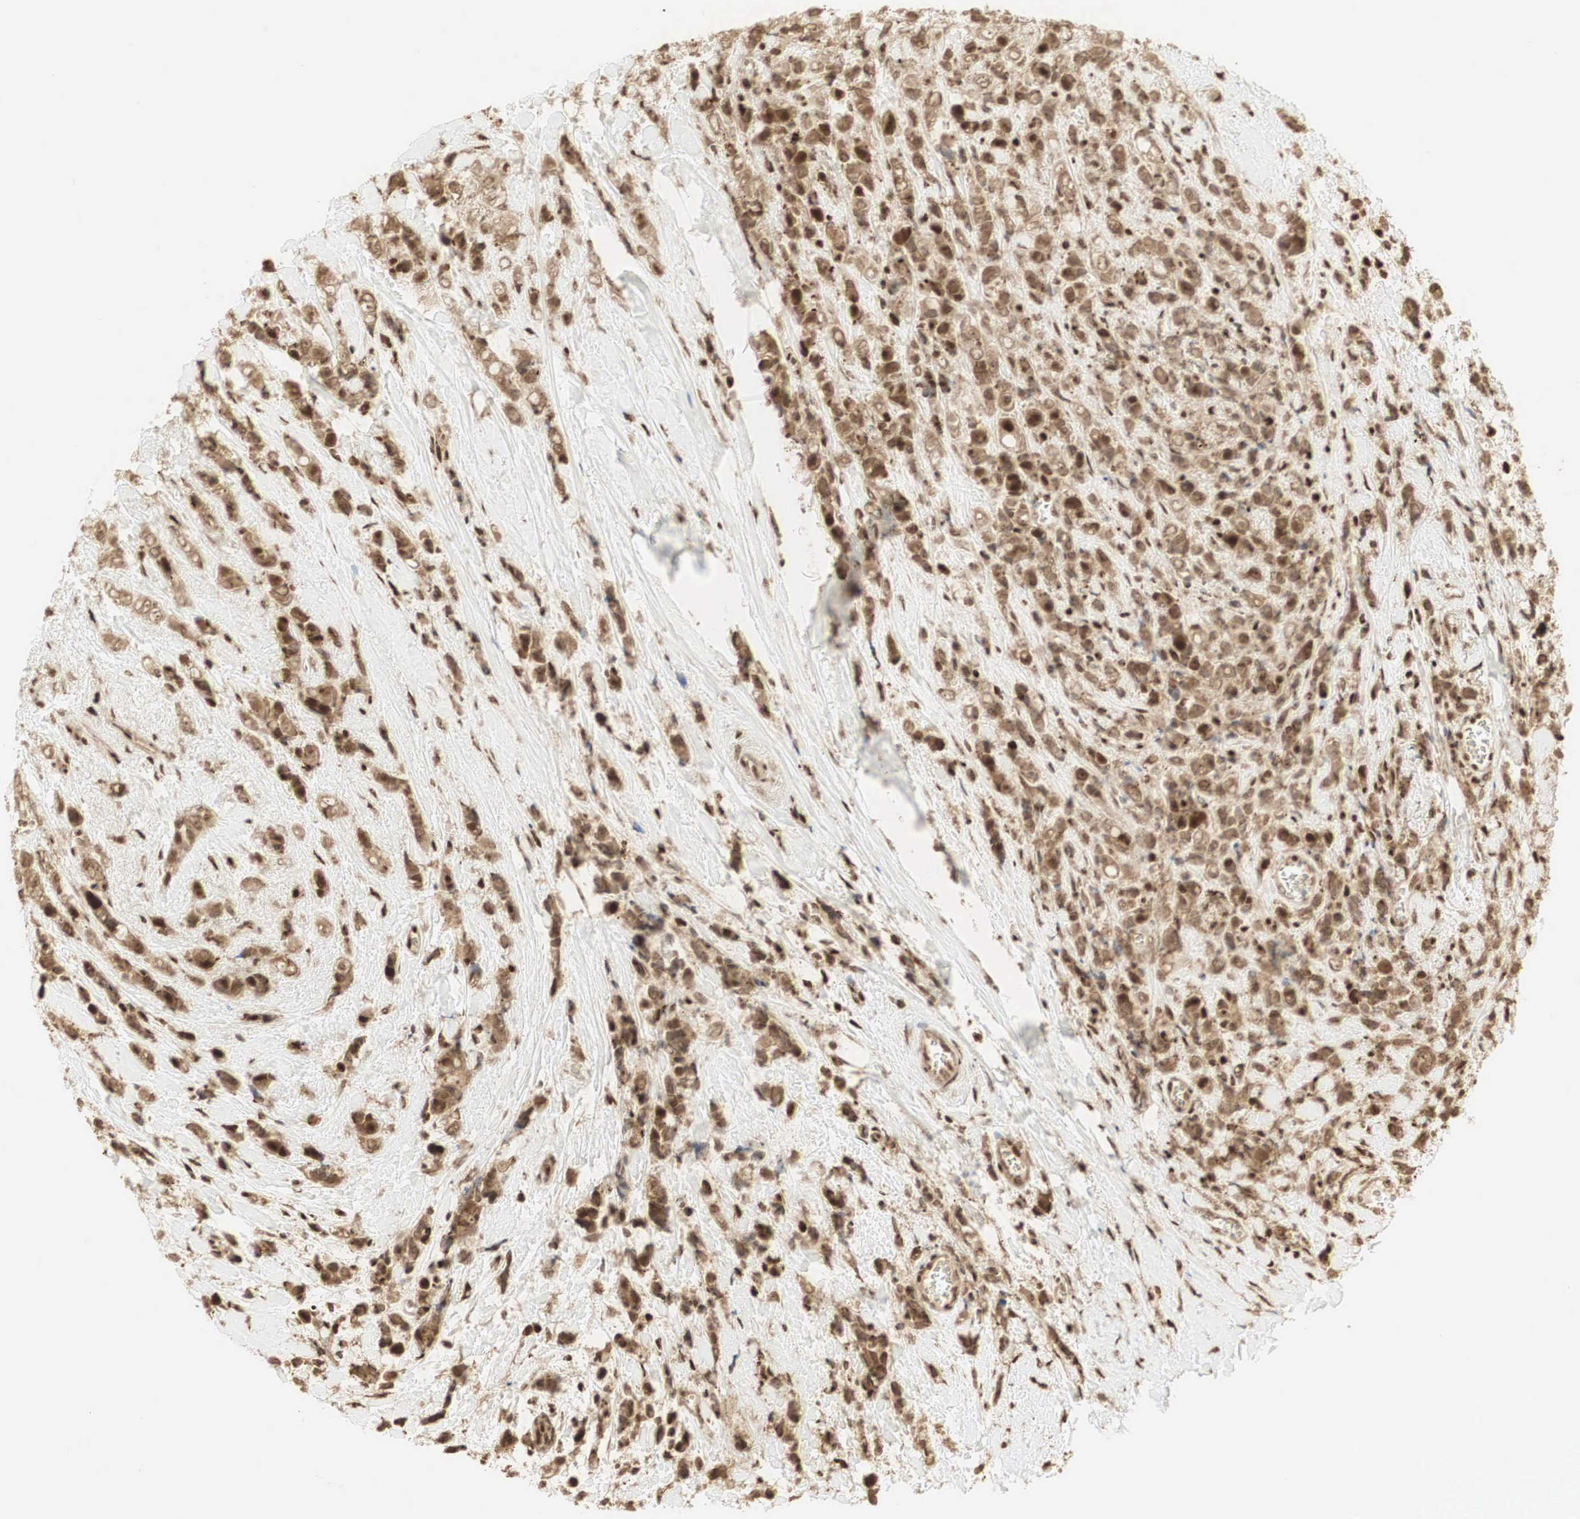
{"staining": {"intensity": "moderate", "quantity": ">75%", "location": "cytoplasmic/membranous,nuclear"}, "tissue": "breast cancer", "cell_type": "Tumor cells", "image_type": "cancer", "snomed": [{"axis": "morphology", "description": "Lobular carcinoma"}, {"axis": "topography", "description": "Breast"}], "caption": "Immunohistochemistry of human lobular carcinoma (breast) displays medium levels of moderate cytoplasmic/membranous and nuclear staining in approximately >75% of tumor cells.", "gene": "RNF113A", "patient": {"sex": "female", "age": 57}}